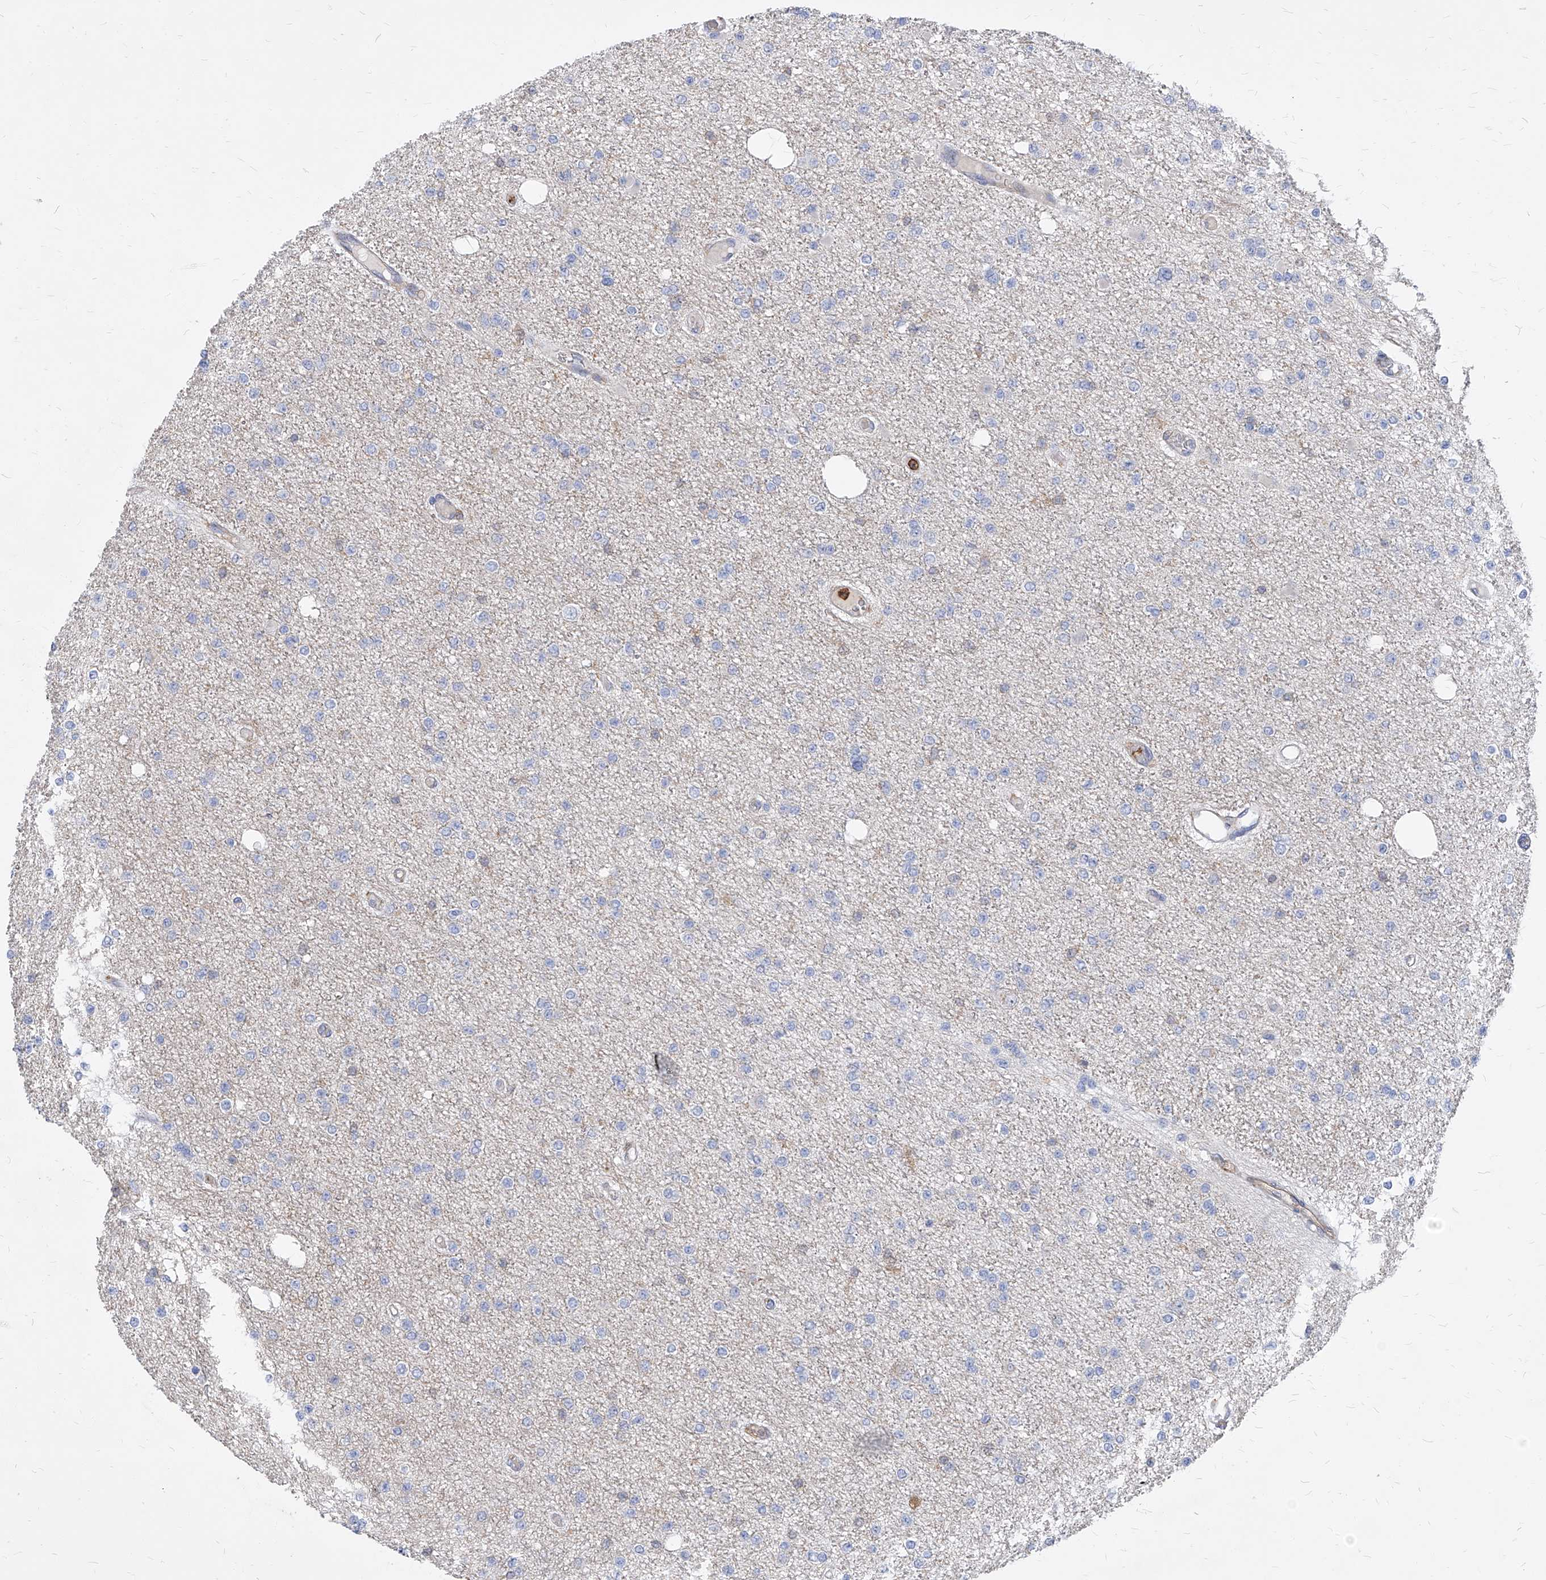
{"staining": {"intensity": "negative", "quantity": "none", "location": "none"}, "tissue": "glioma", "cell_type": "Tumor cells", "image_type": "cancer", "snomed": [{"axis": "morphology", "description": "Glioma, malignant, Low grade"}, {"axis": "topography", "description": "Brain"}], "caption": "There is no significant expression in tumor cells of low-grade glioma (malignant).", "gene": "ABRACL", "patient": {"sex": "female", "age": 22}}